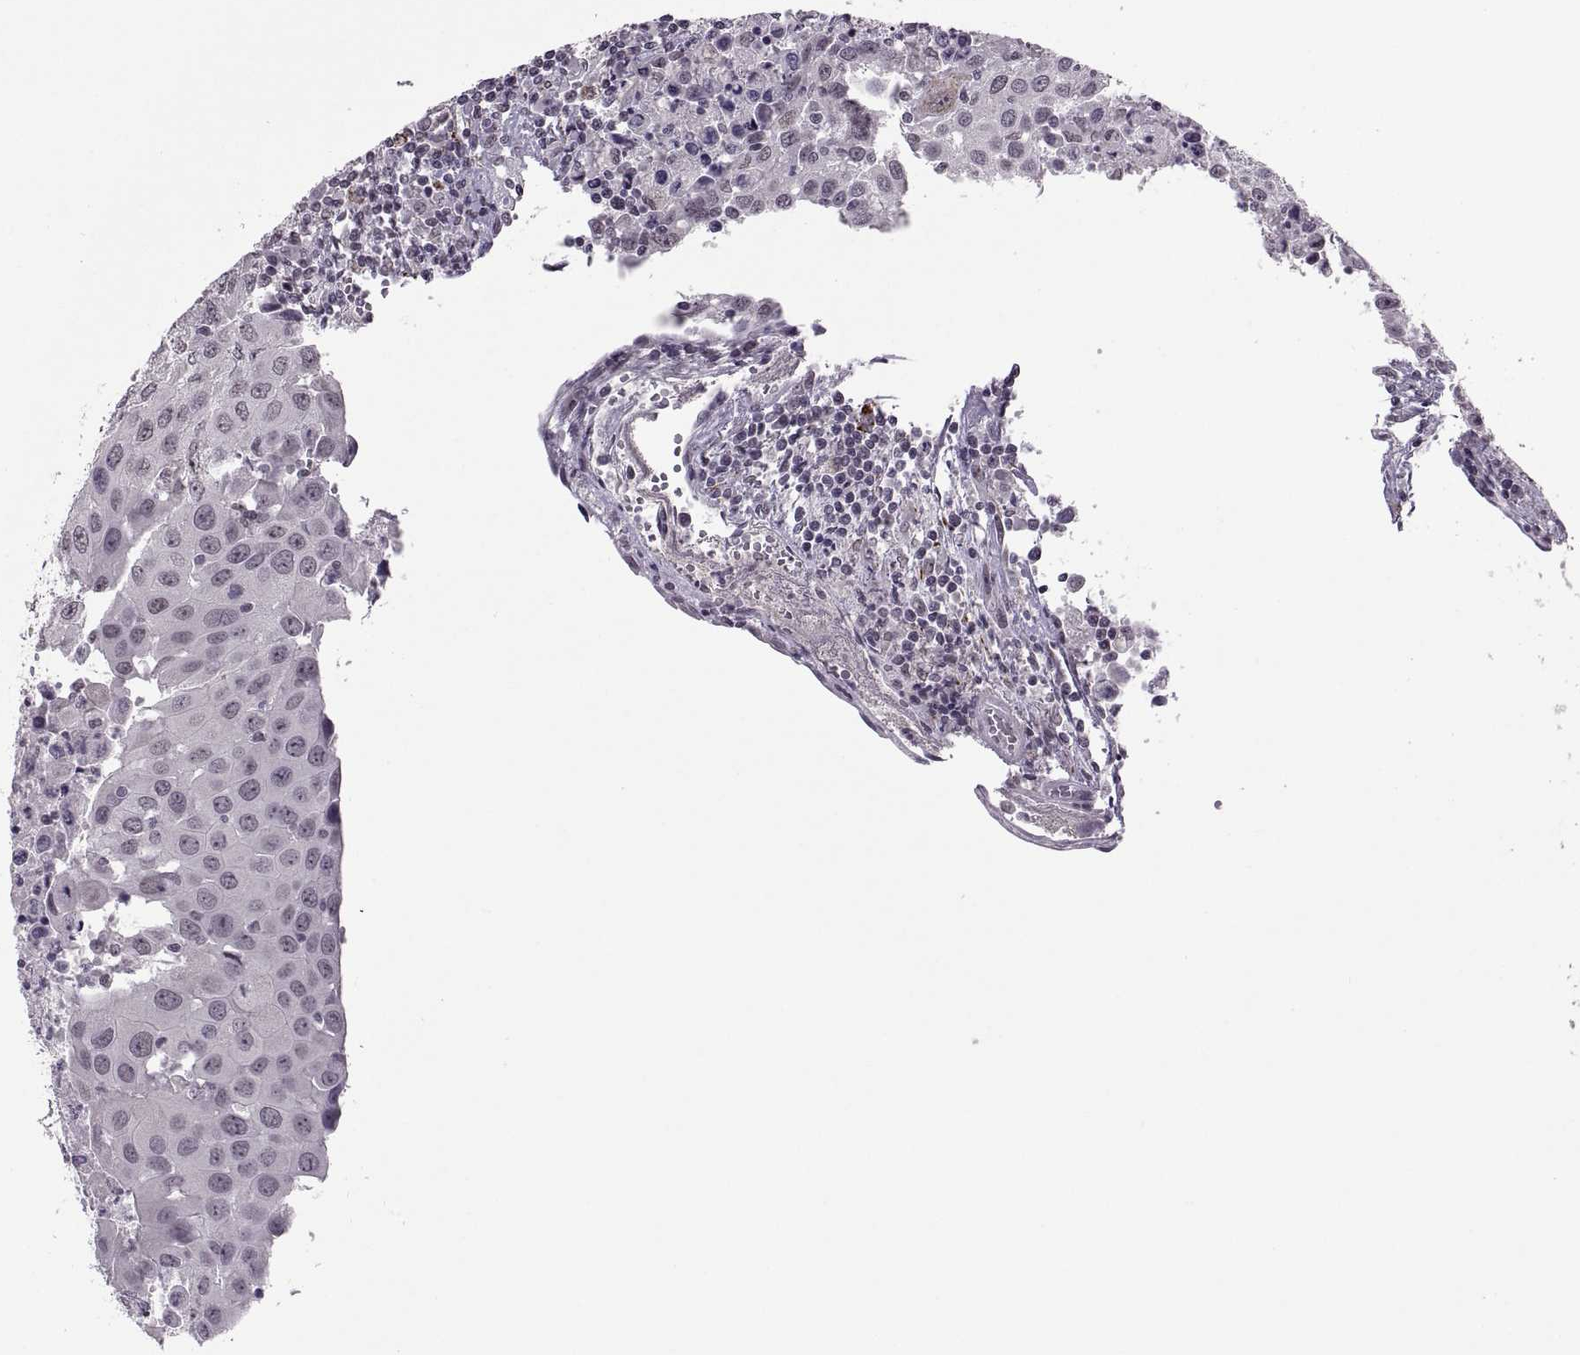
{"staining": {"intensity": "negative", "quantity": "none", "location": "none"}, "tissue": "urothelial cancer", "cell_type": "Tumor cells", "image_type": "cancer", "snomed": [{"axis": "morphology", "description": "Urothelial carcinoma, High grade"}, {"axis": "topography", "description": "Urinary bladder"}], "caption": "Immunohistochemistry of urothelial carcinoma (high-grade) reveals no expression in tumor cells.", "gene": "OTP", "patient": {"sex": "female", "age": 85}}